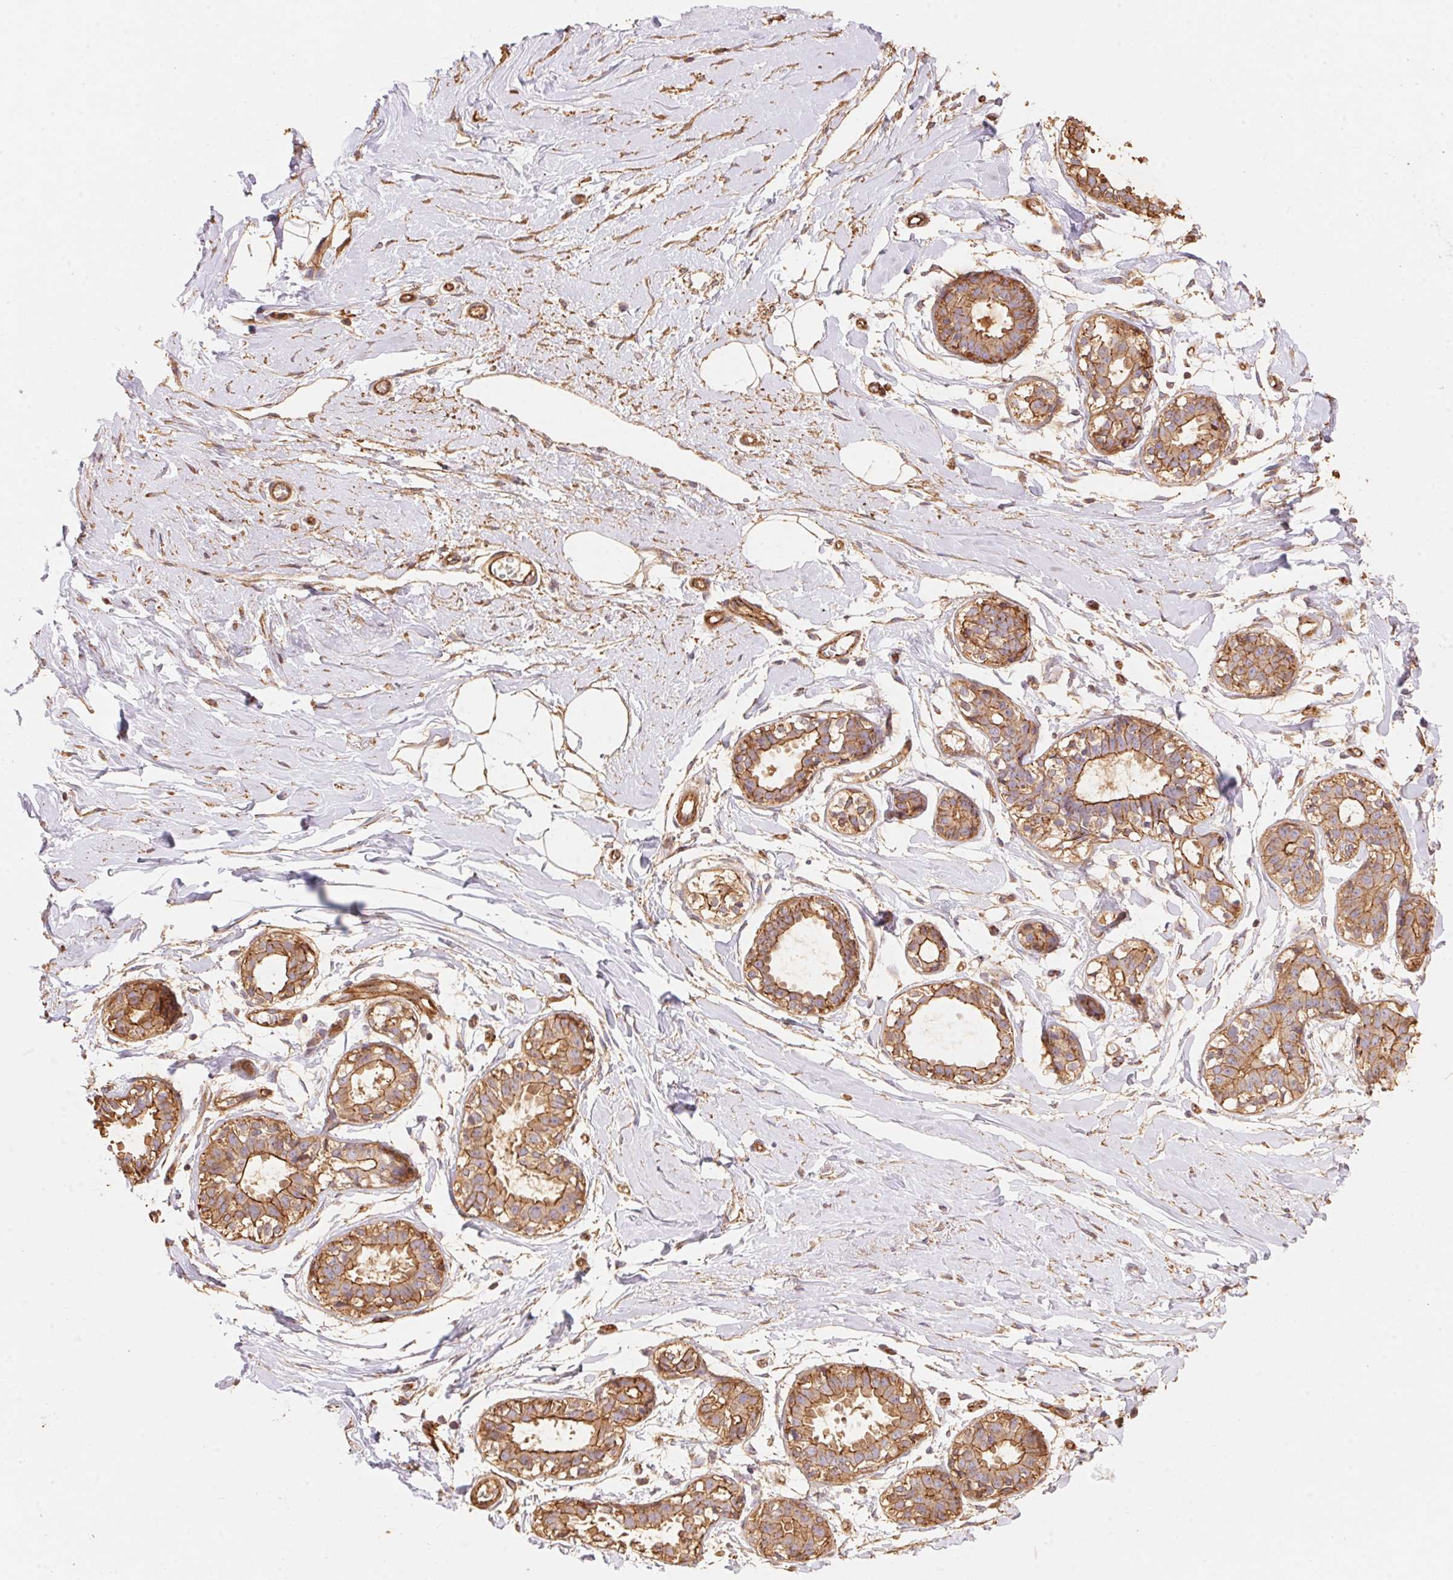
{"staining": {"intensity": "moderate", "quantity": "25%-75%", "location": "cytoplasmic/membranous"}, "tissue": "breast", "cell_type": "Adipocytes", "image_type": "normal", "snomed": [{"axis": "morphology", "description": "Normal tissue, NOS"}, {"axis": "topography", "description": "Breast"}], "caption": "Moderate cytoplasmic/membranous positivity for a protein is appreciated in approximately 25%-75% of adipocytes of unremarkable breast using immunohistochemistry (IHC).", "gene": "FRAS1", "patient": {"sex": "female", "age": 49}}